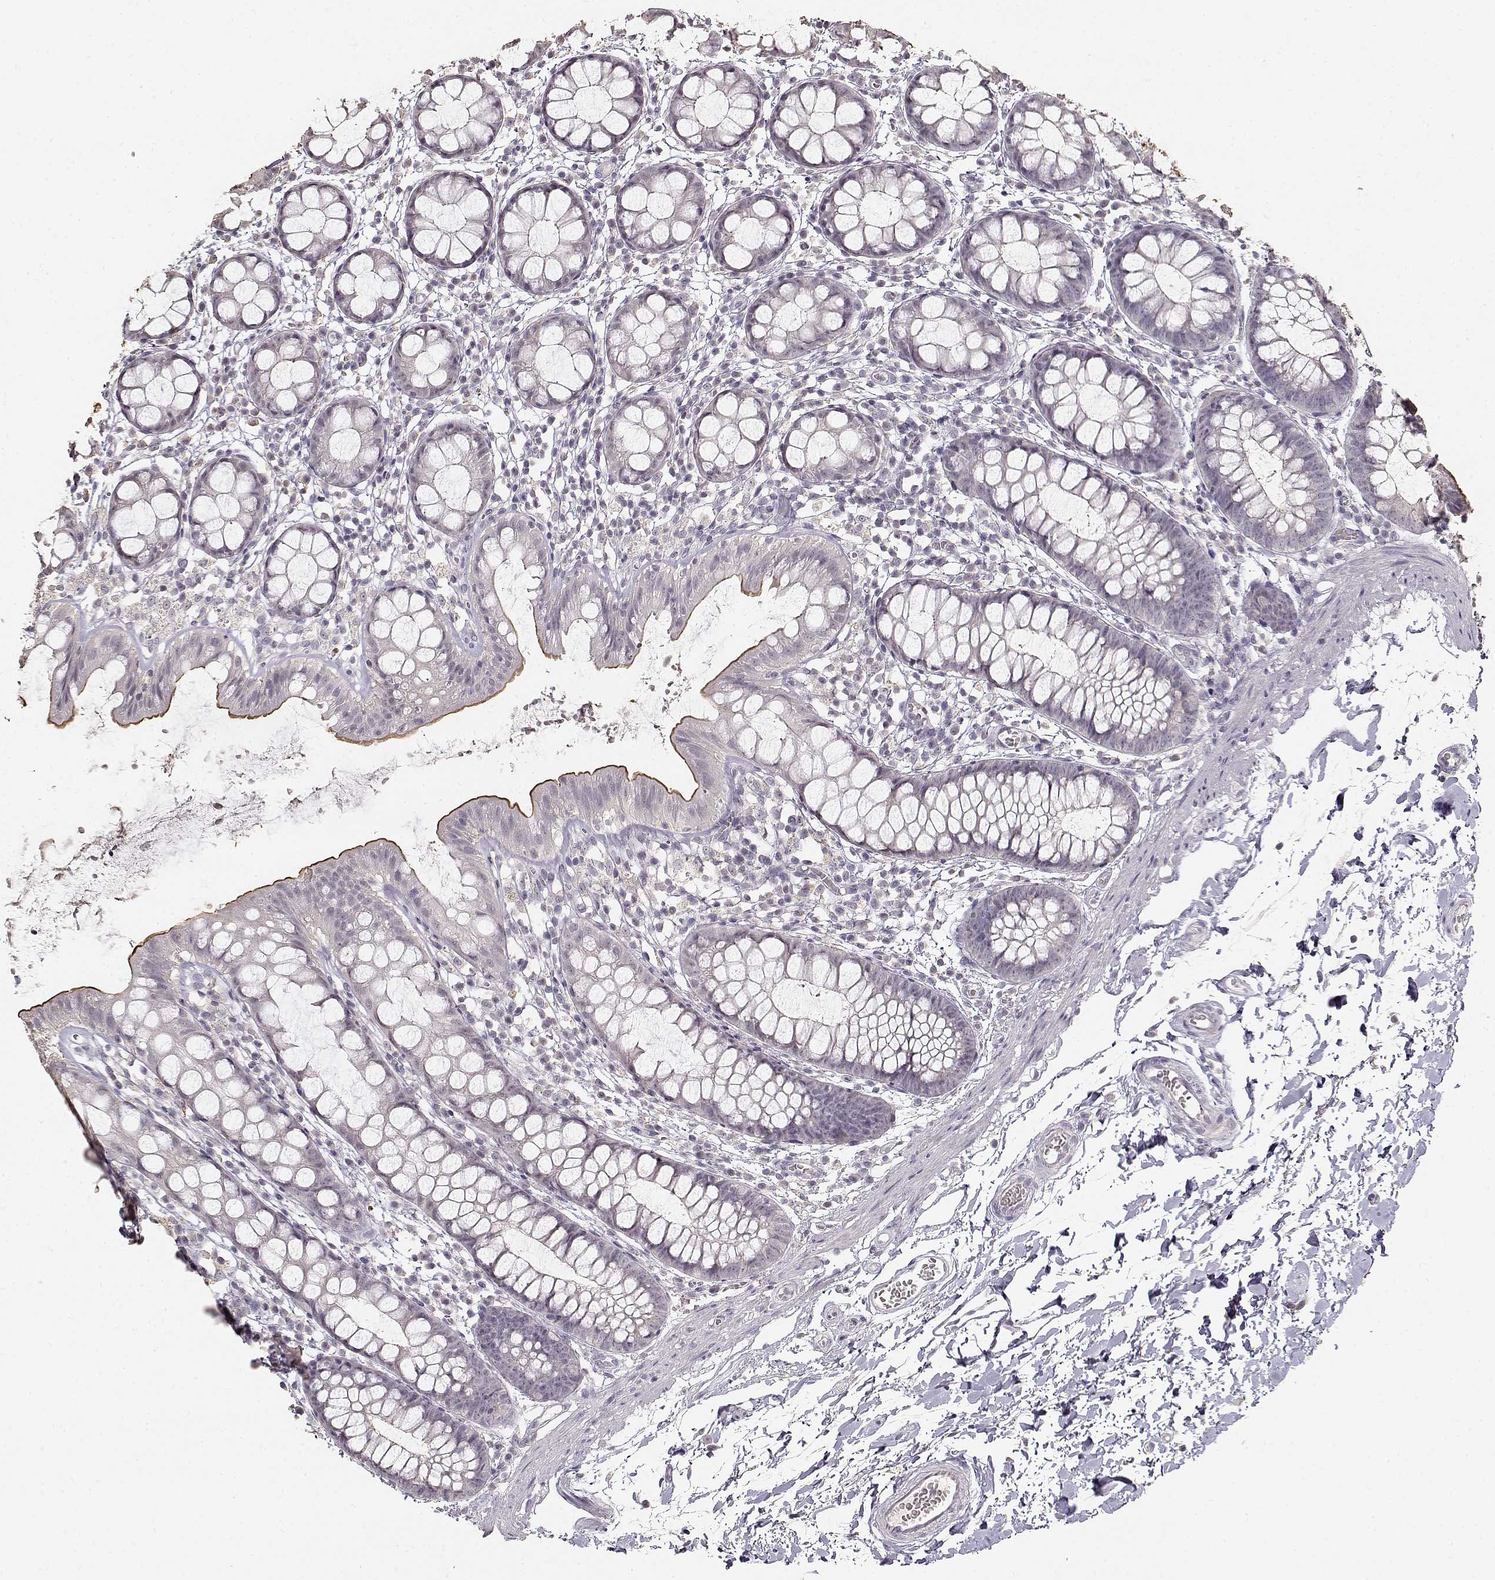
{"staining": {"intensity": "moderate", "quantity": "<25%", "location": "cytoplasmic/membranous"}, "tissue": "rectum", "cell_type": "Glandular cells", "image_type": "normal", "snomed": [{"axis": "morphology", "description": "Normal tissue, NOS"}, {"axis": "topography", "description": "Rectum"}], "caption": "Rectum stained with immunohistochemistry demonstrates moderate cytoplasmic/membranous positivity in about <25% of glandular cells.", "gene": "UROC1", "patient": {"sex": "male", "age": 57}}